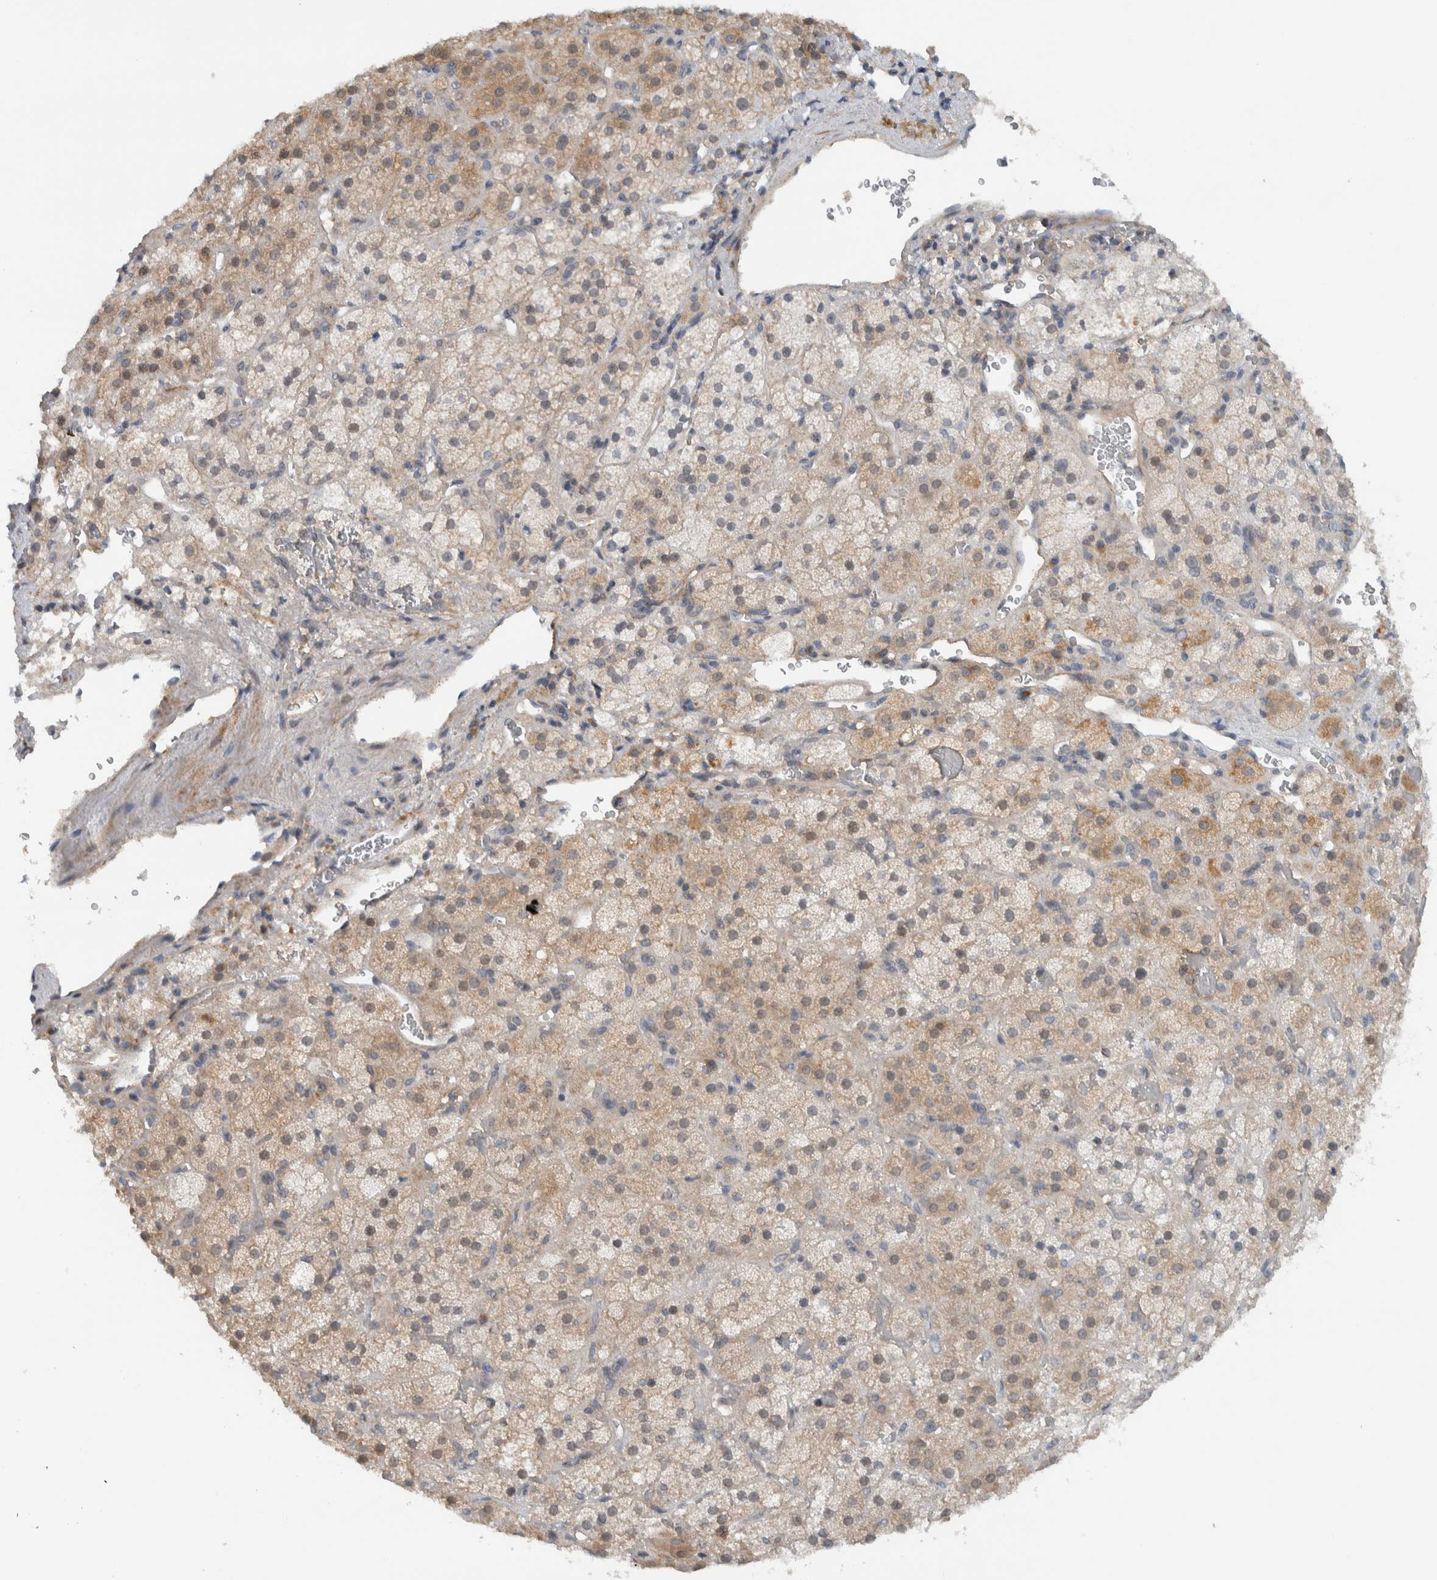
{"staining": {"intensity": "weak", "quantity": "25%-75%", "location": "cytoplasmic/membranous"}, "tissue": "adrenal gland", "cell_type": "Glandular cells", "image_type": "normal", "snomed": [{"axis": "morphology", "description": "Normal tissue, NOS"}, {"axis": "topography", "description": "Adrenal gland"}], "caption": "Immunohistochemical staining of benign human adrenal gland displays weak cytoplasmic/membranous protein positivity in about 25%-75% of glandular cells.", "gene": "MPRIP", "patient": {"sex": "male", "age": 57}}